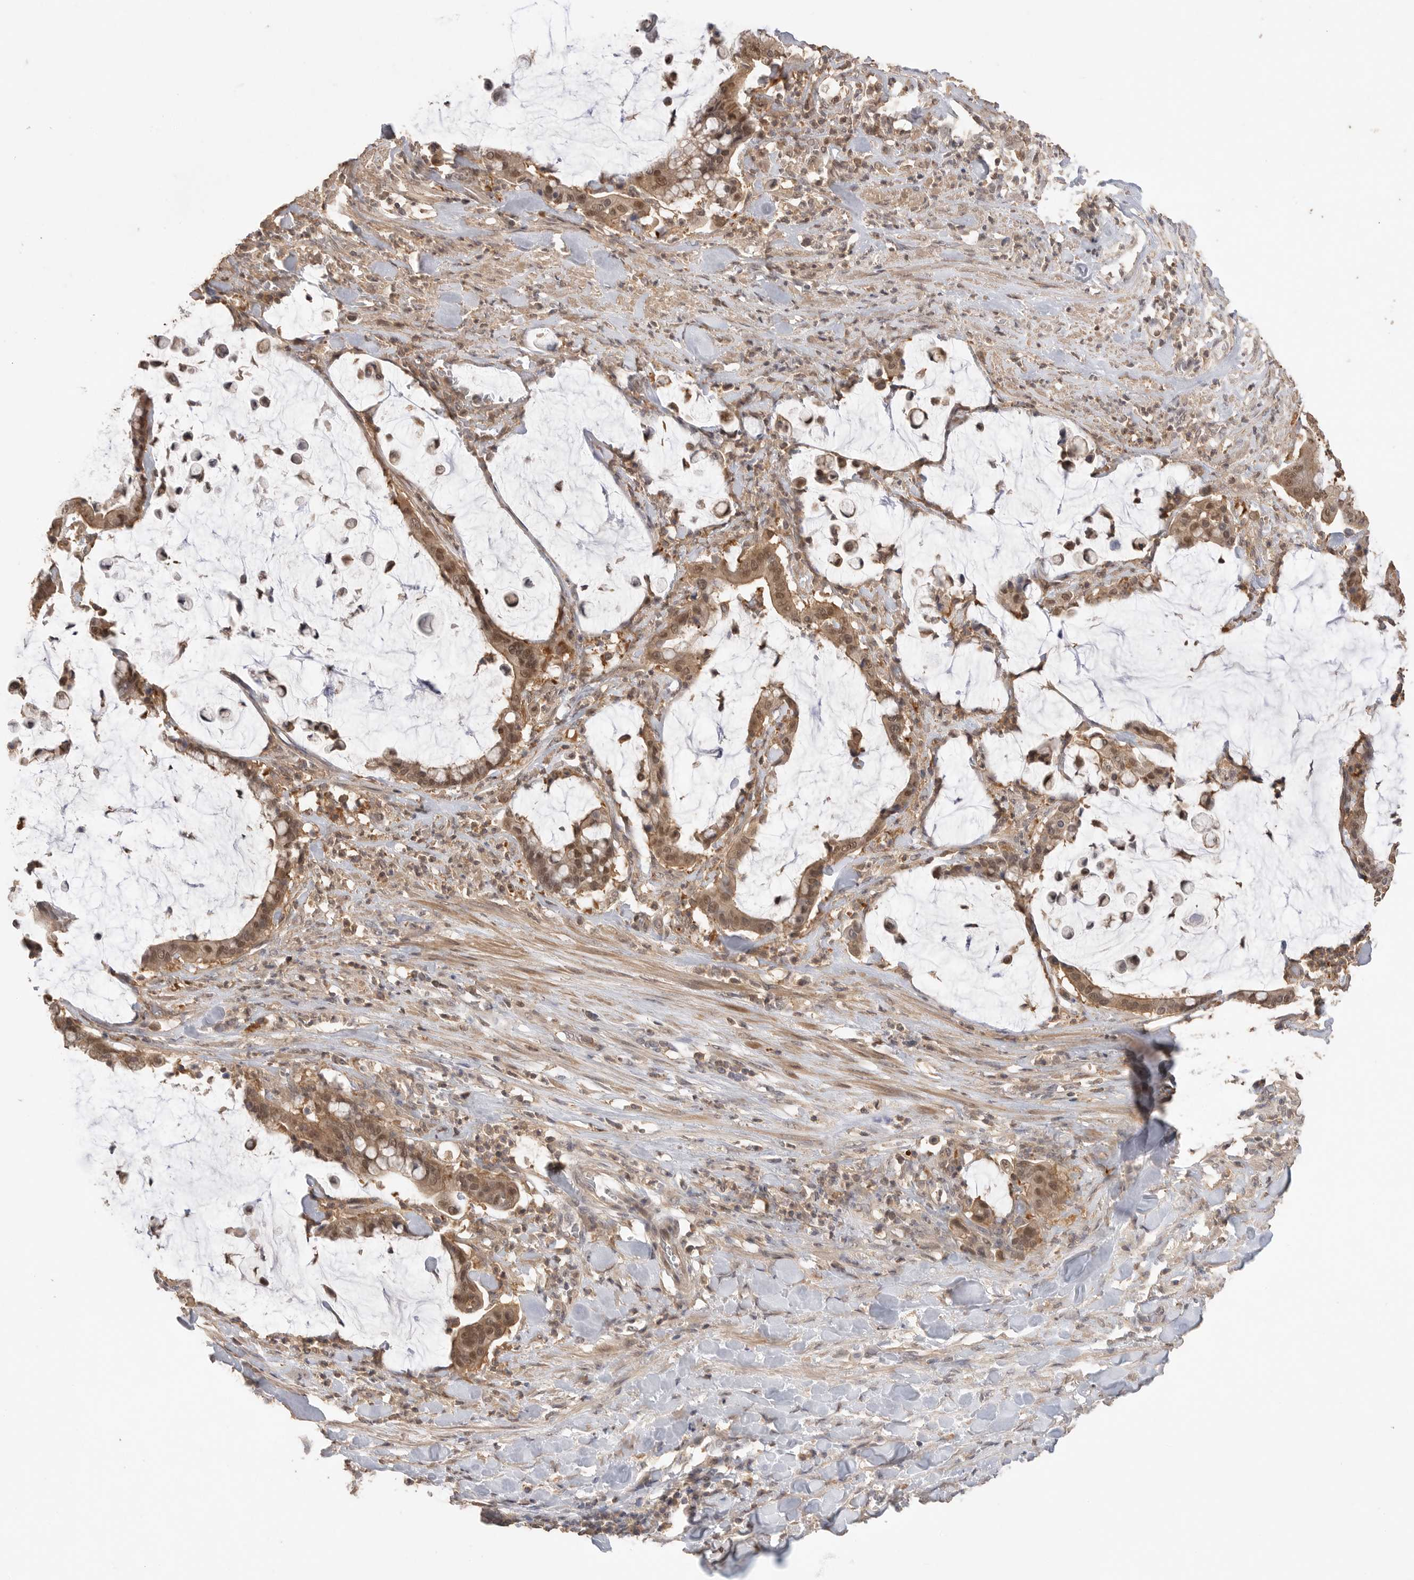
{"staining": {"intensity": "moderate", "quantity": ">75%", "location": "cytoplasmic/membranous,nuclear"}, "tissue": "pancreatic cancer", "cell_type": "Tumor cells", "image_type": "cancer", "snomed": [{"axis": "morphology", "description": "Adenocarcinoma, NOS"}, {"axis": "topography", "description": "Pancreas"}], "caption": "Immunohistochemistry (IHC) of human pancreatic cancer exhibits medium levels of moderate cytoplasmic/membranous and nuclear expression in about >75% of tumor cells. (brown staining indicates protein expression, while blue staining denotes nuclei).", "gene": "MAP2K1", "patient": {"sex": "male", "age": 41}}